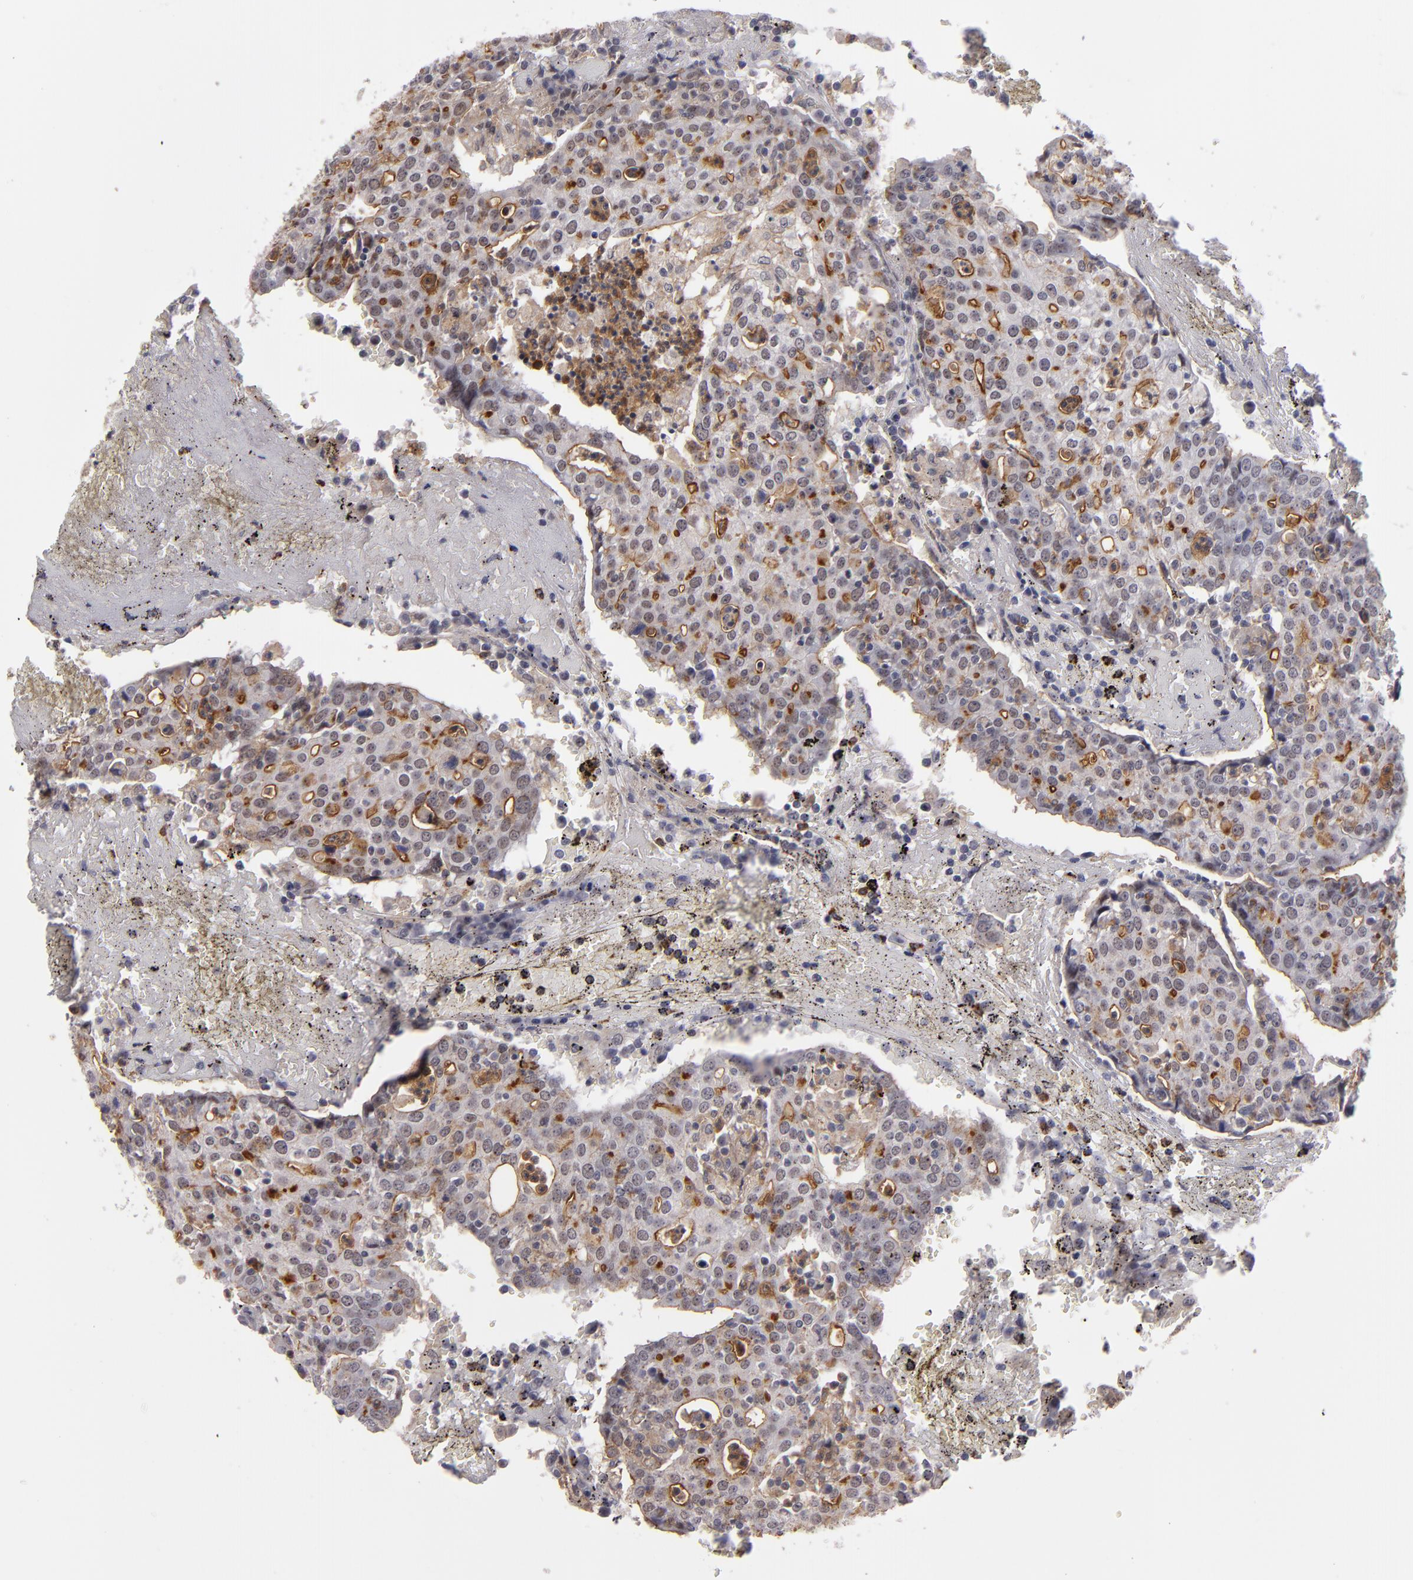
{"staining": {"intensity": "weak", "quantity": ">75%", "location": "cytoplasmic/membranous,nuclear"}, "tissue": "head and neck cancer", "cell_type": "Tumor cells", "image_type": "cancer", "snomed": [{"axis": "morphology", "description": "Adenocarcinoma, NOS"}, {"axis": "topography", "description": "Salivary gland"}, {"axis": "topography", "description": "Head-Neck"}], "caption": "Head and neck adenocarcinoma stained with immunohistochemistry reveals weak cytoplasmic/membranous and nuclear expression in approximately >75% of tumor cells. The protein of interest is stained brown, and the nuclei are stained in blue (DAB IHC with brightfield microscopy, high magnification).", "gene": "STX3", "patient": {"sex": "female", "age": 65}}